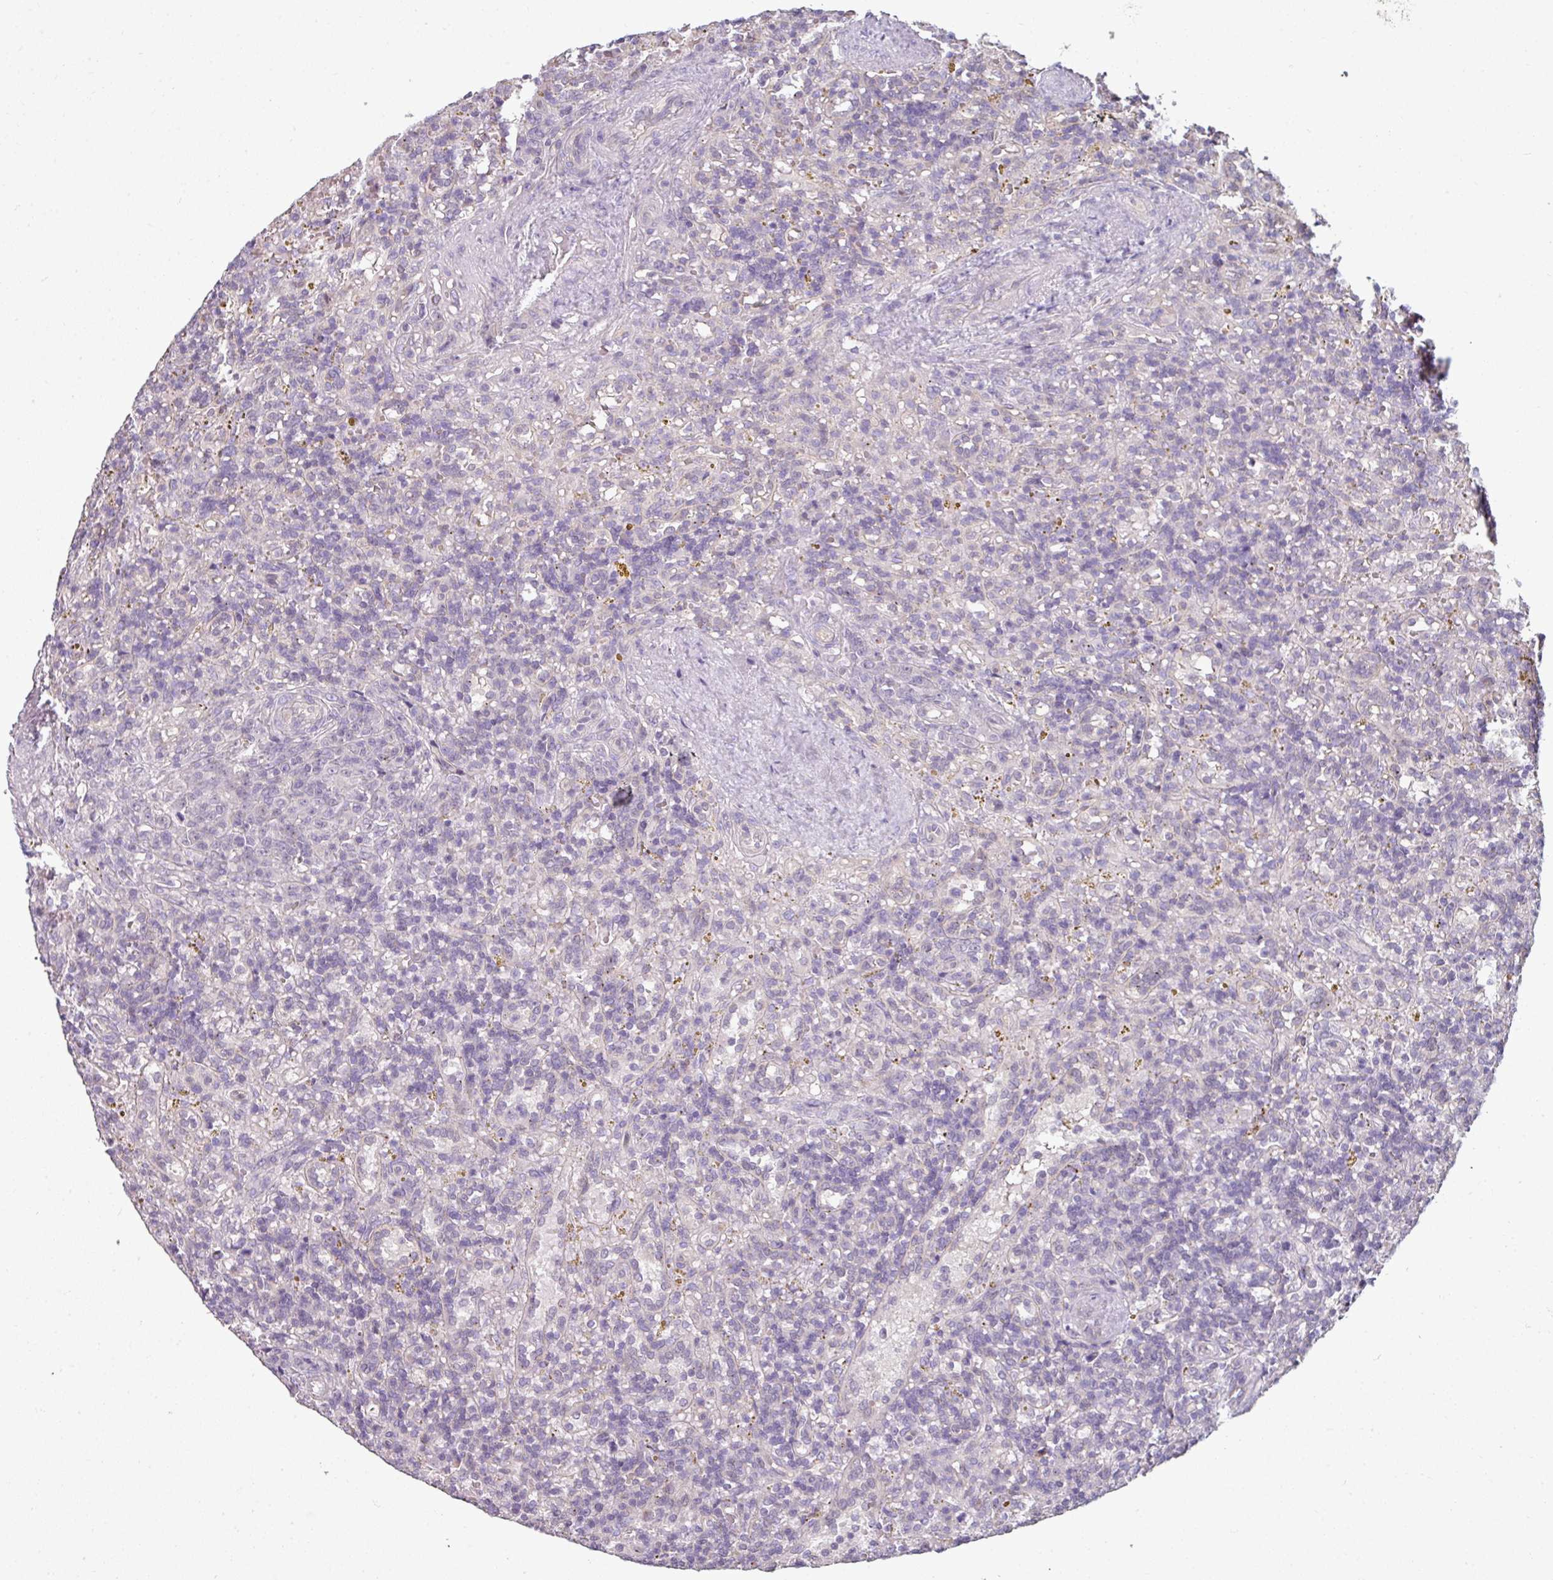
{"staining": {"intensity": "negative", "quantity": "none", "location": "none"}, "tissue": "lymphoma", "cell_type": "Tumor cells", "image_type": "cancer", "snomed": [{"axis": "morphology", "description": "Malignant lymphoma, non-Hodgkin's type, Low grade"}, {"axis": "topography", "description": "Spleen"}], "caption": "There is no significant expression in tumor cells of lymphoma. (IHC, brightfield microscopy, high magnification).", "gene": "C19orf33", "patient": {"sex": "male", "age": 67}}